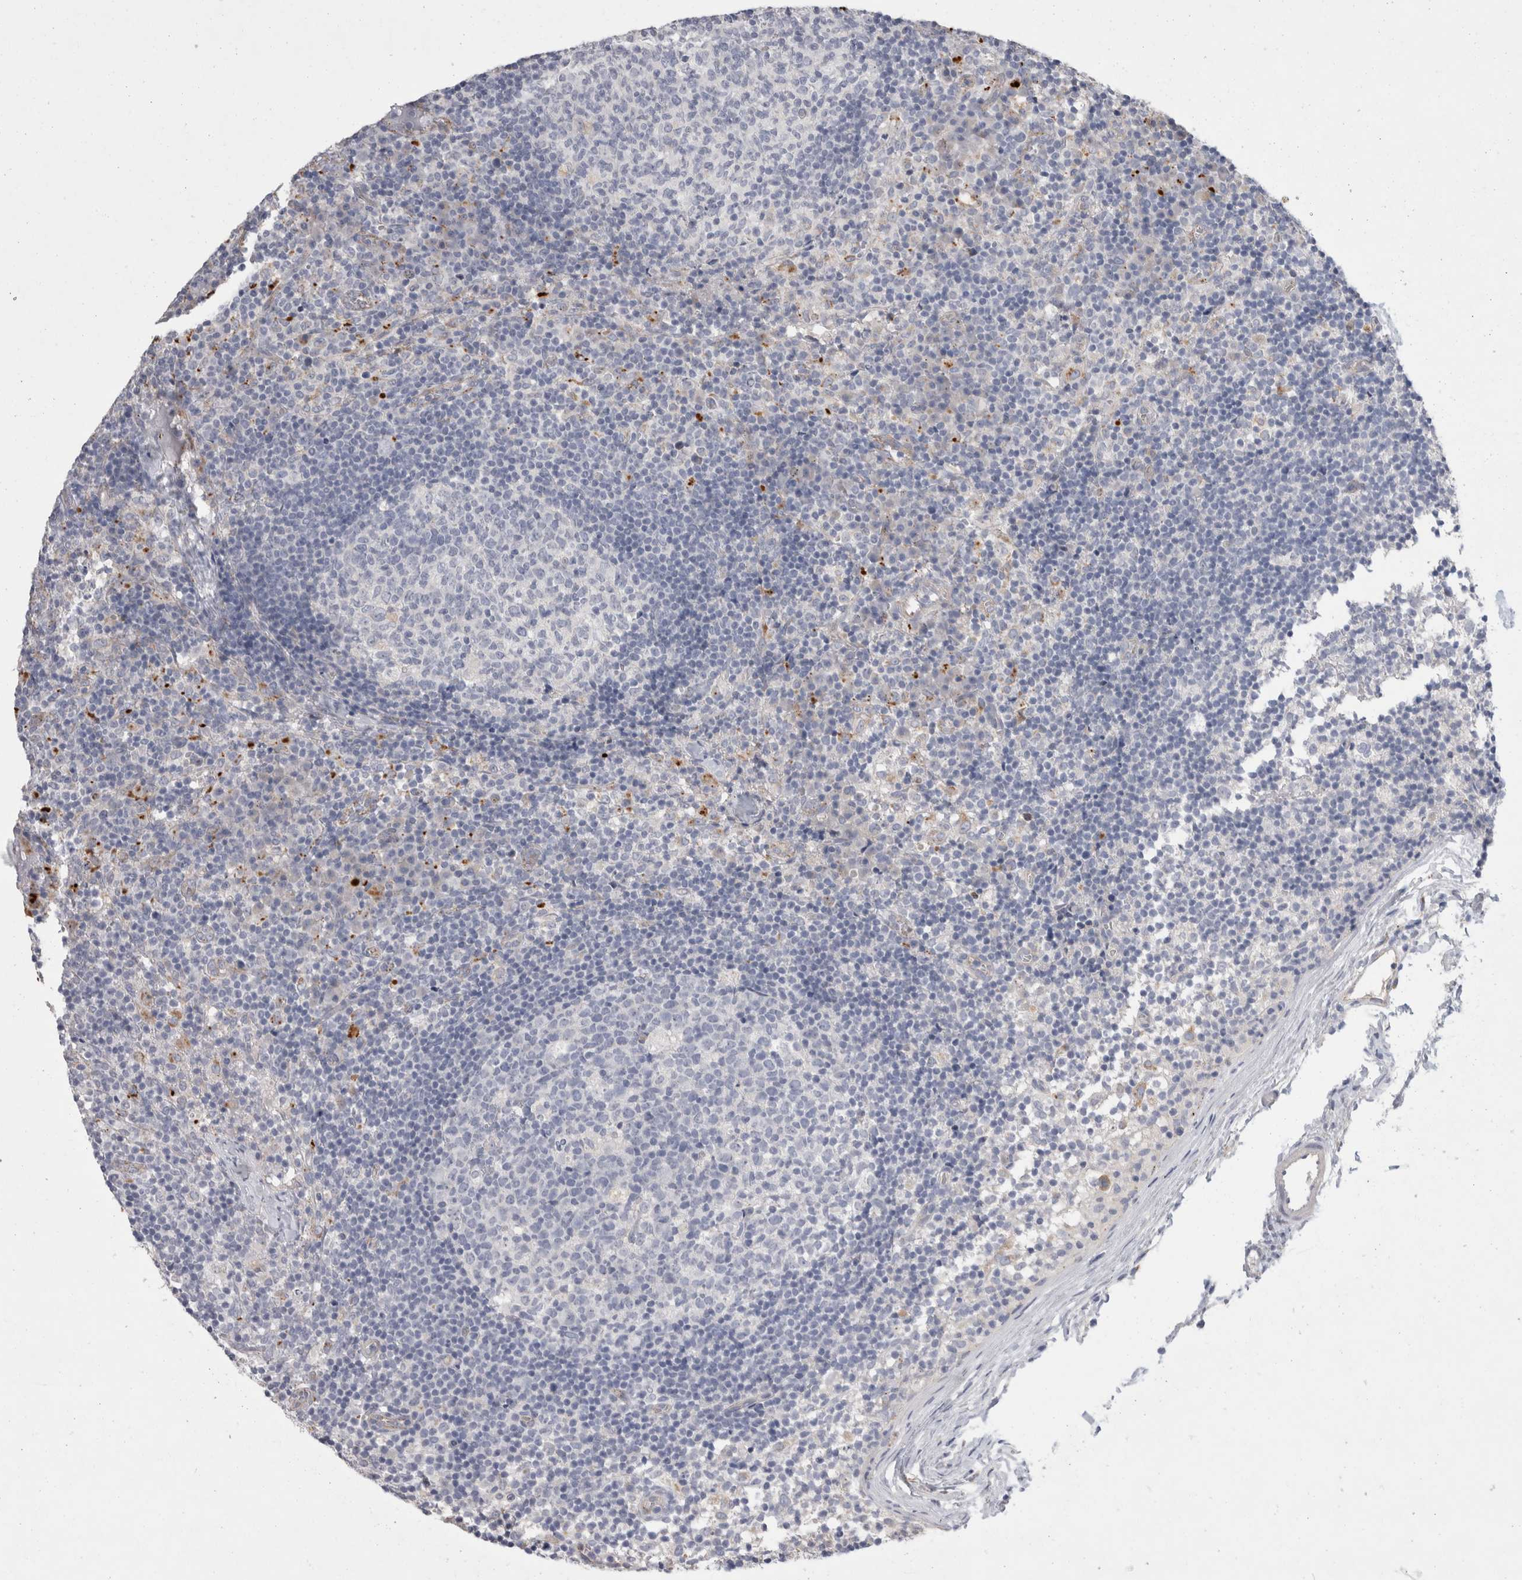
{"staining": {"intensity": "negative", "quantity": "none", "location": "none"}, "tissue": "lymph node", "cell_type": "Germinal center cells", "image_type": "normal", "snomed": [{"axis": "morphology", "description": "Normal tissue, NOS"}, {"axis": "morphology", "description": "Inflammation, NOS"}, {"axis": "topography", "description": "Lymph node"}], "caption": "Immunohistochemistry (IHC) image of unremarkable lymph node: human lymph node stained with DAB (3,3'-diaminobenzidine) exhibits no significant protein positivity in germinal center cells. The staining is performed using DAB brown chromogen with nuclei counter-stained in using hematoxylin.", "gene": "GAA", "patient": {"sex": "male", "age": 55}}